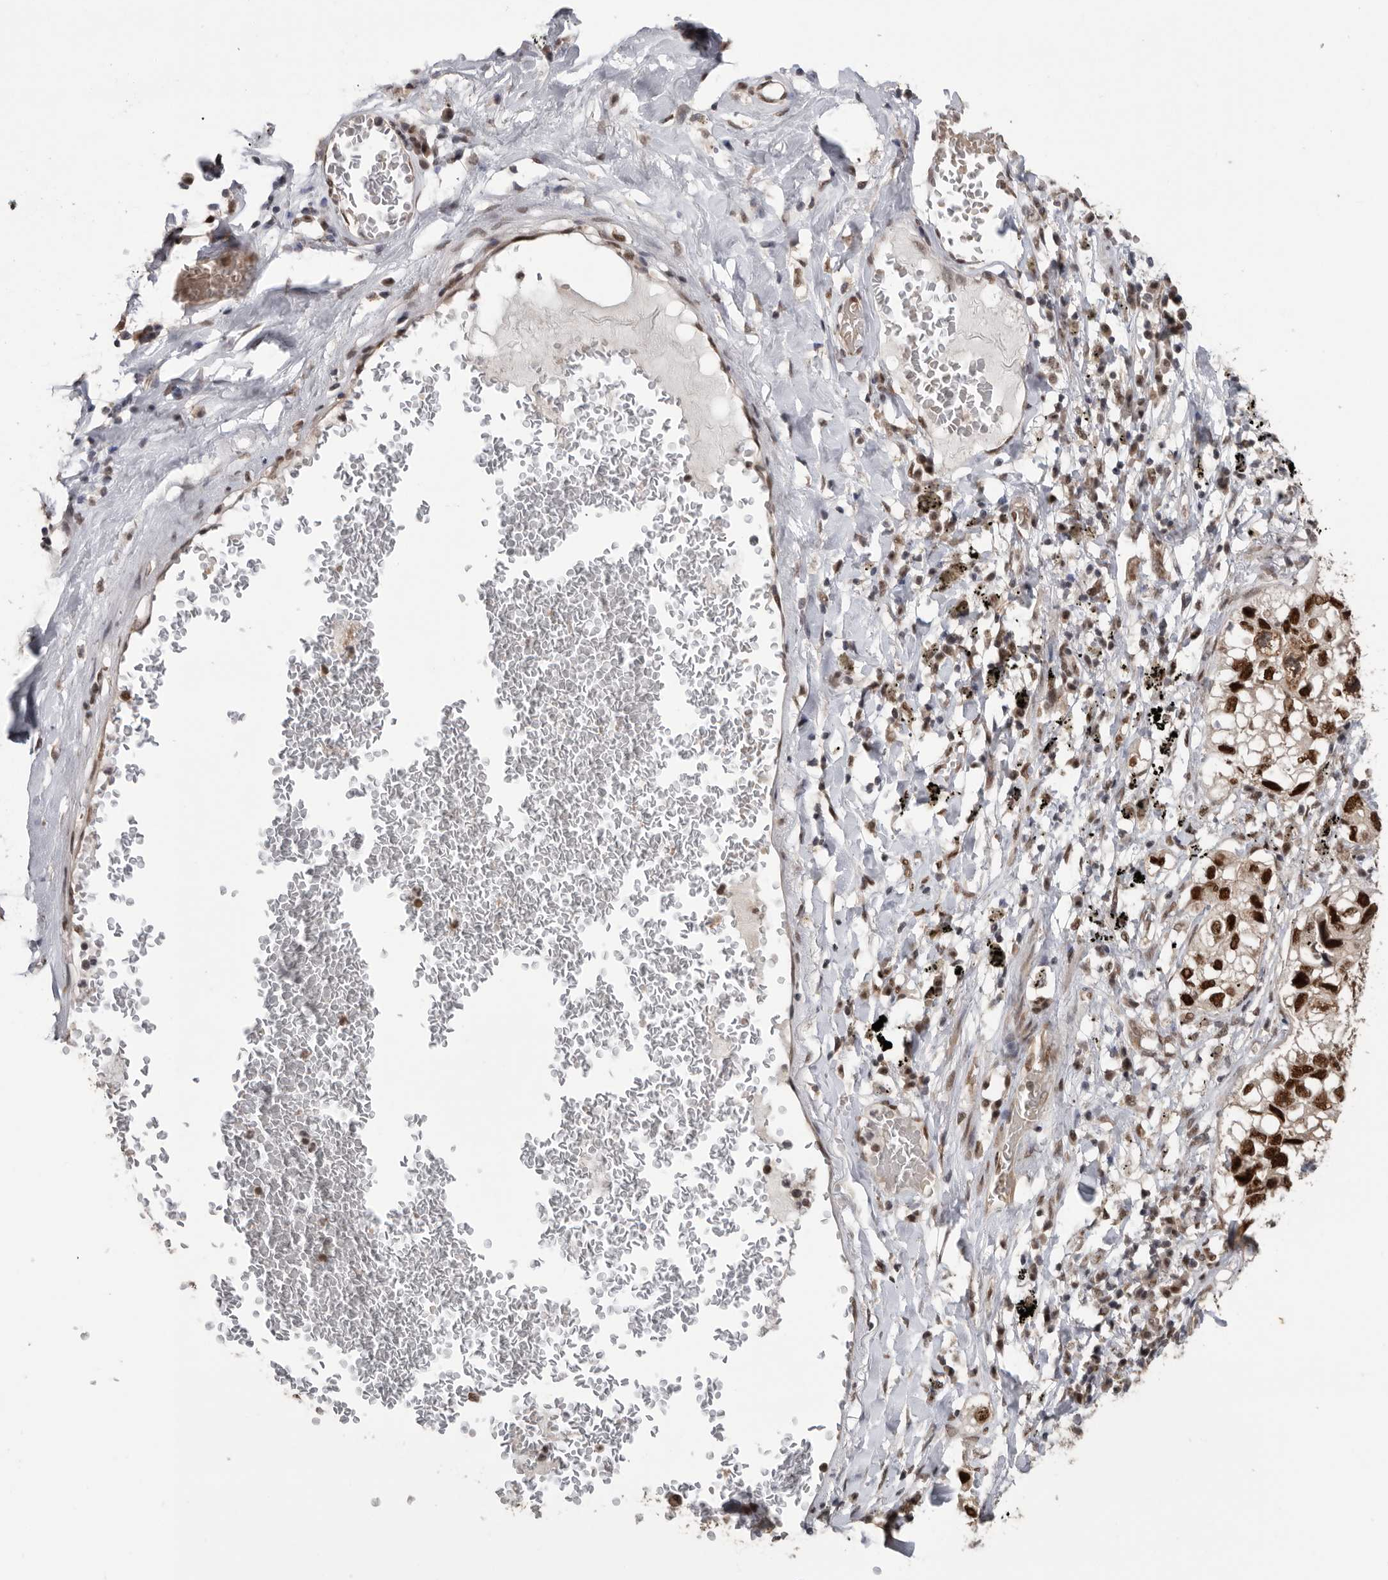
{"staining": {"intensity": "strong", "quantity": ">75%", "location": "nuclear"}, "tissue": "lung cancer", "cell_type": "Tumor cells", "image_type": "cancer", "snomed": [{"axis": "morphology", "description": "Adenocarcinoma, NOS"}, {"axis": "topography", "description": "Lung"}], "caption": "Human adenocarcinoma (lung) stained for a protein (brown) demonstrates strong nuclear positive positivity in approximately >75% of tumor cells.", "gene": "PPP1R10", "patient": {"sex": "male", "age": 63}}